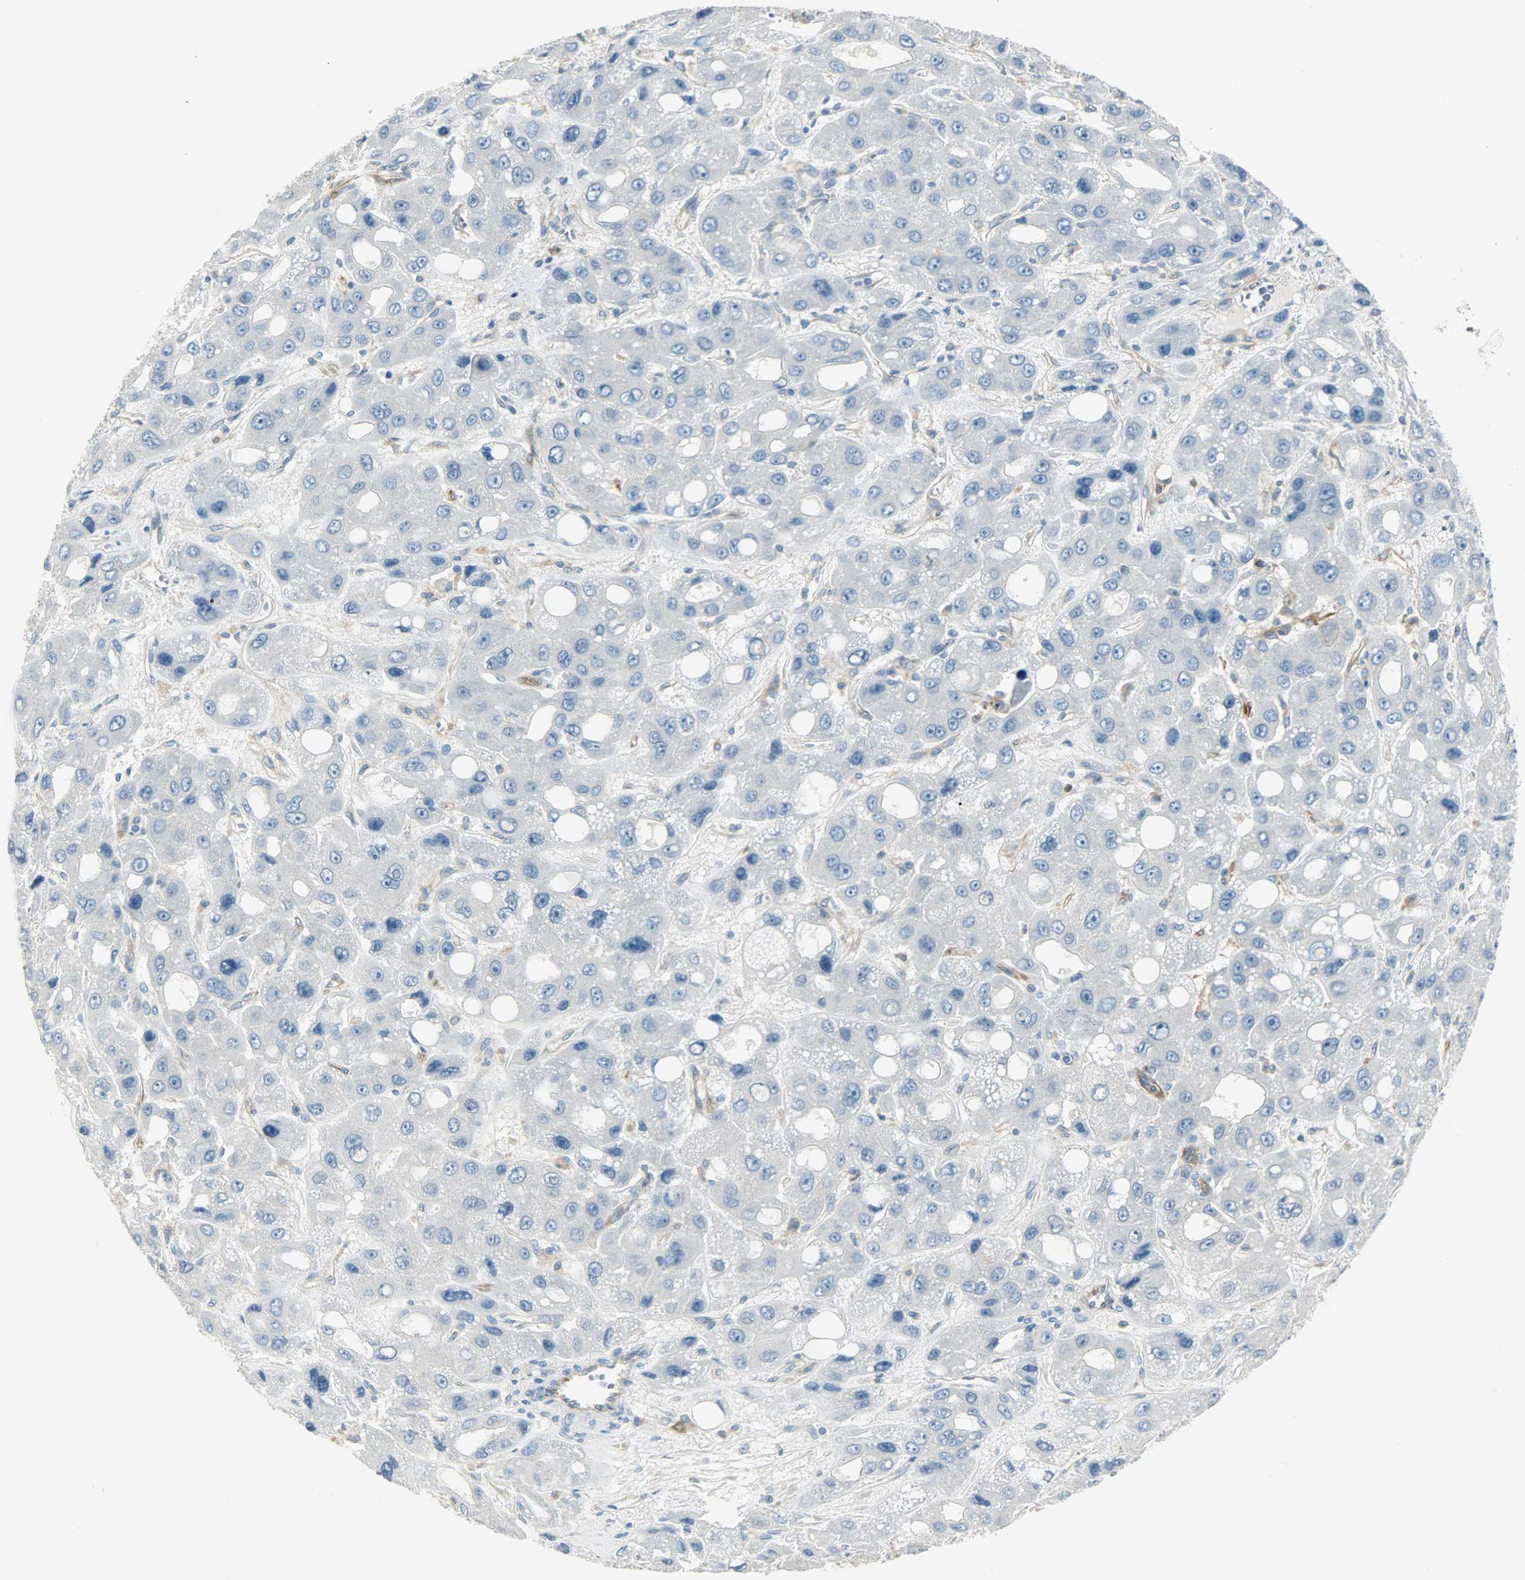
{"staining": {"intensity": "negative", "quantity": "none", "location": "none"}, "tissue": "liver cancer", "cell_type": "Tumor cells", "image_type": "cancer", "snomed": [{"axis": "morphology", "description": "Carcinoma, Hepatocellular, NOS"}, {"axis": "topography", "description": "Liver"}], "caption": "There is no significant positivity in tumor cells of liver cancer.", "gene": "WARS1", "patient": {"sex": "male", "age": 55}}